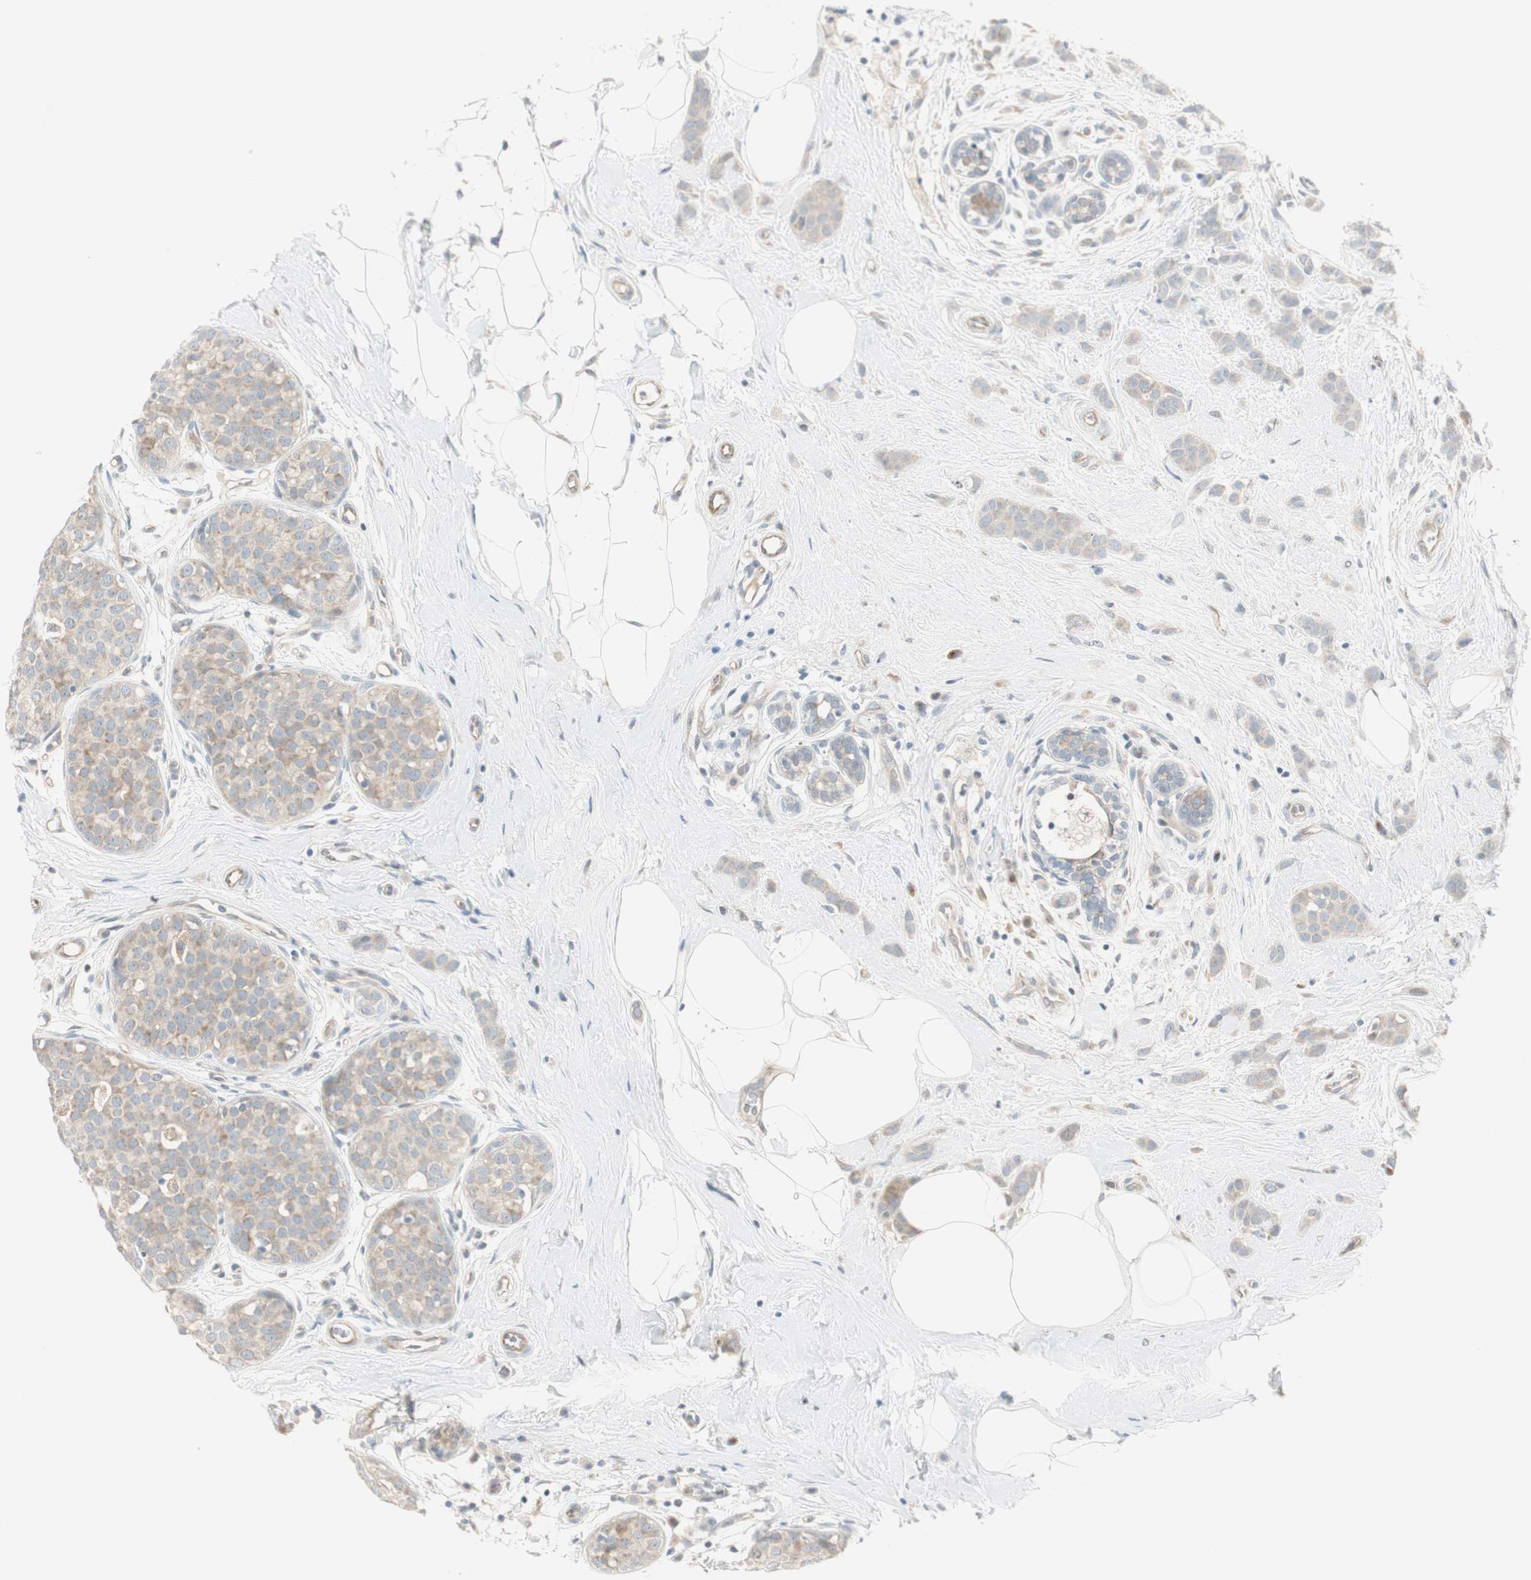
{"staining": {"intensity": "weak", "quantity": ">75%", "location": "cytoplasmic/membranous"}, "tissue": "breast cancer", "cell_type": "Tumor cells", "image_type": "cancer", "snomed": [{"axis": "morphology", "description": "Lobular carcinoma, in situ"}, {"axis": "morphology", "description": "Lobular carcinoma"}, {"axis": "topography", "description": "Breast"}], "caption": "Human breast cancer (lobular carcinoma in situ) stained for a protein (brown) demonstrates weak cytoplasmic/membranous positive expression in approximately >75% of tumor cells.", "gene": "CGRRF1", "patient": {"sex": "female", "age": 41}}